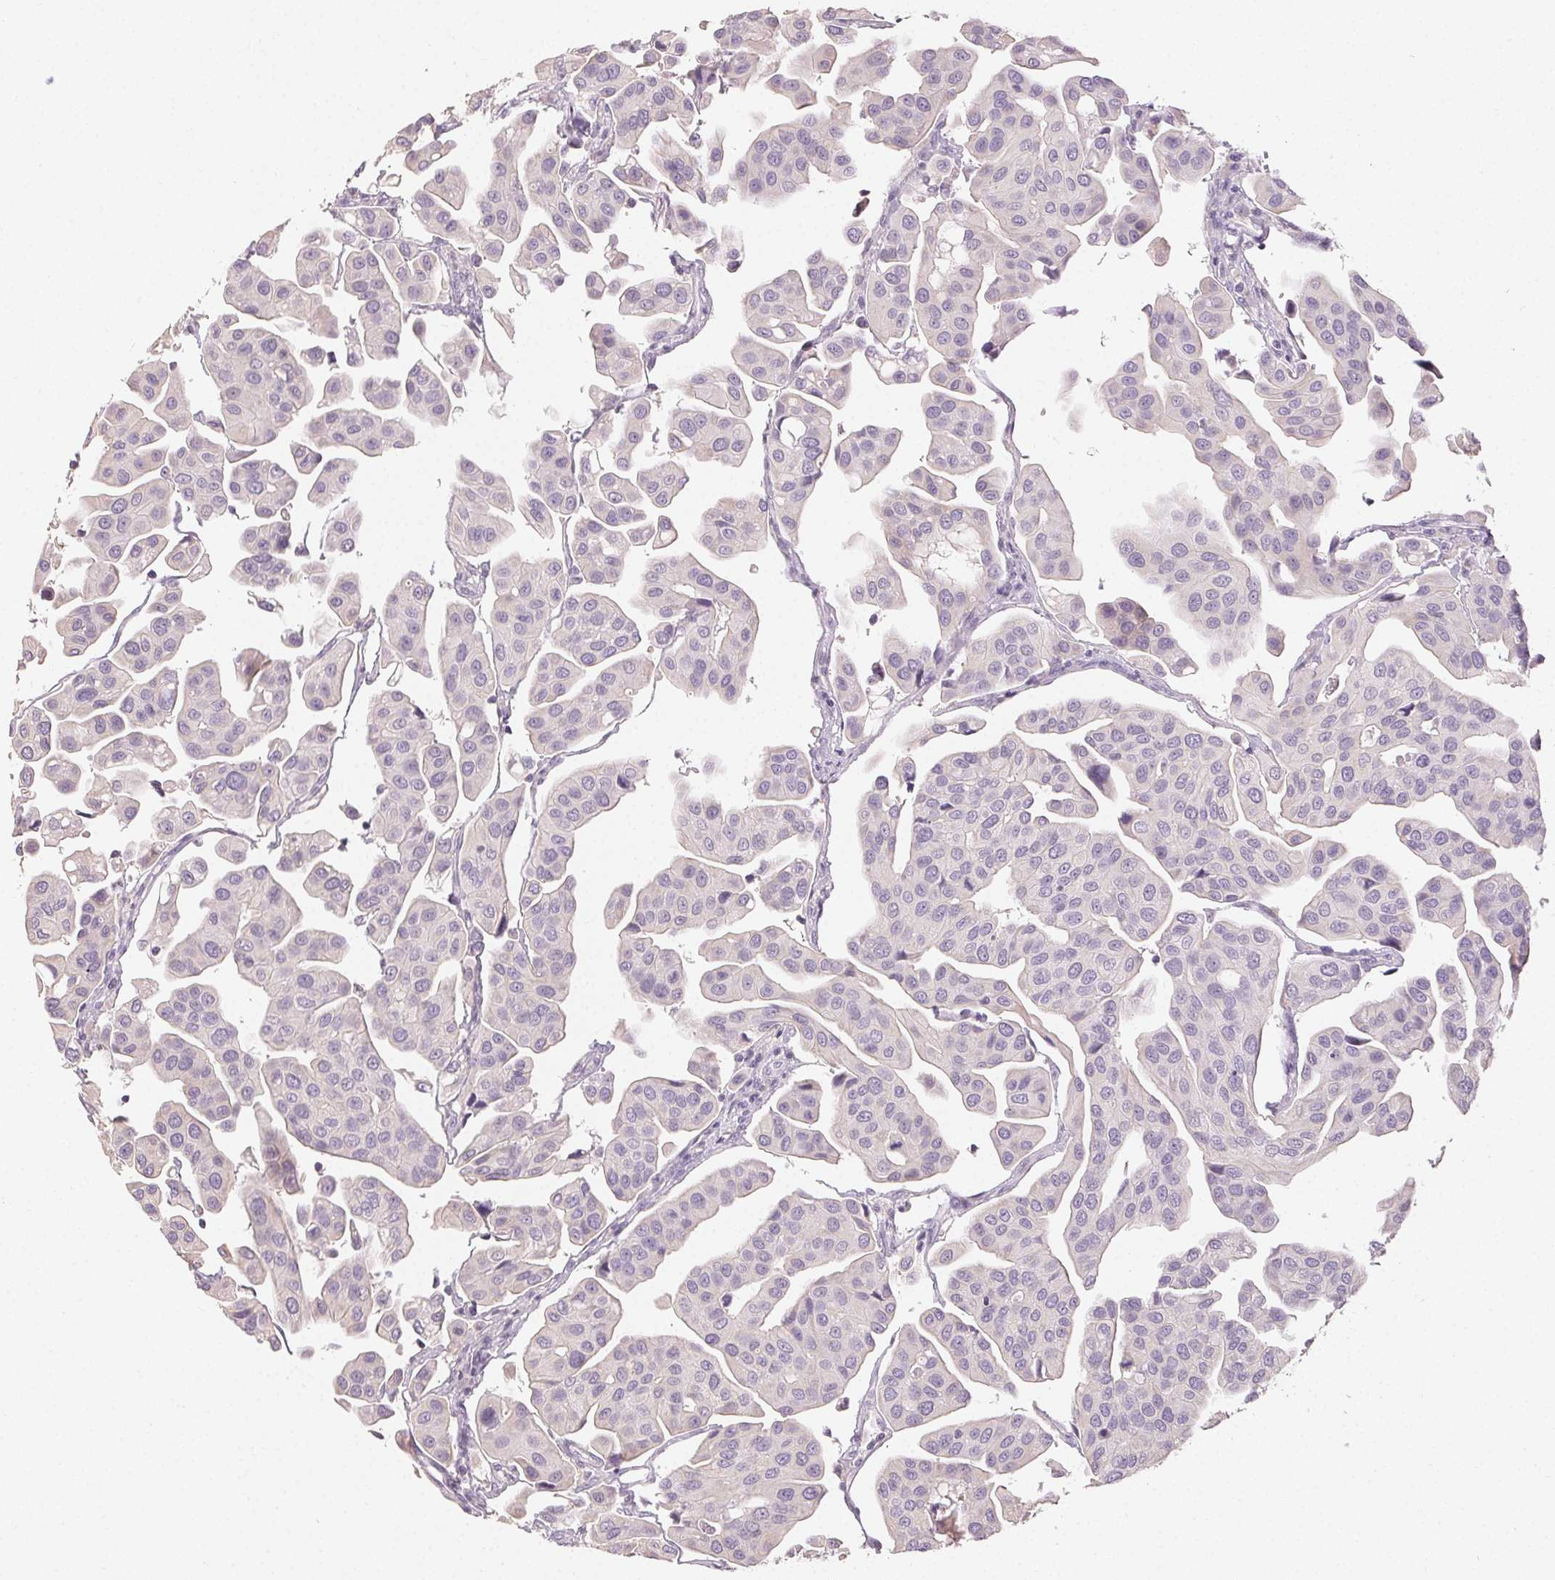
{"staining": {"intensity": "negative", "quantity": "none", "location": "none"}, "tissue": "renal cancer", "cell_type": "Tumor cells", "image_type": "cancer", "snomed": [{"axis": "morphology", "description": "Adenocarcinoma, NOS"}, {"axis": "topography", "description": "Urinary bladder"}], "caption": "IHC of human renal cancer shows no staining in tumor cells.", "gene": "LVRN", "patient": {"sex": "male", "age": 61}}